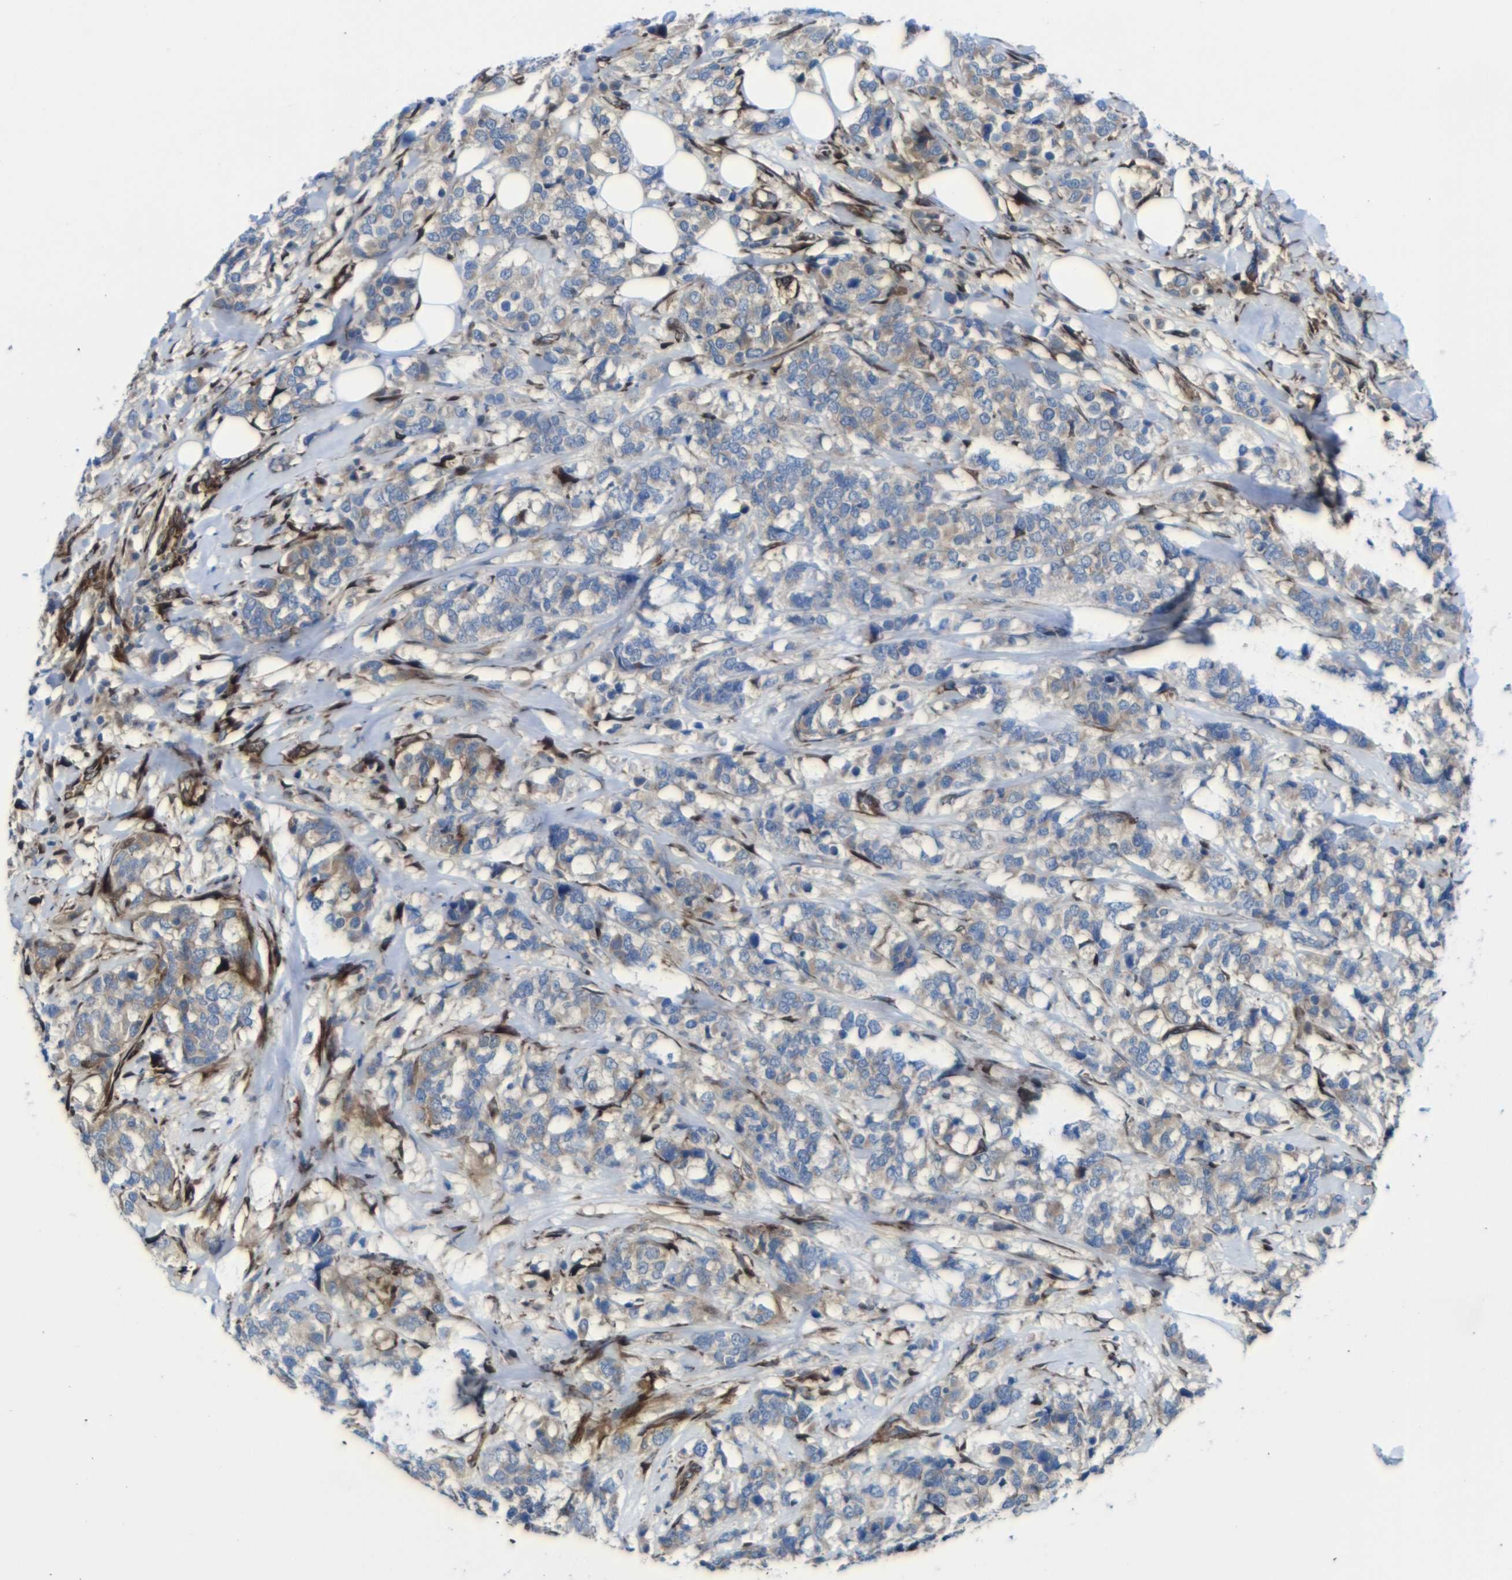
{"staining": {"intensity": "weak", "quantity": ">75%", "location": "cytoplasmic/membranous"}, "tissue": "breast cancer", "cell_type": "Tumor cells", "image_type": "cancer", "snomed": [{"axis": "morphology", "description": "Lobular carcinoma"}, {"axis": "topography", "description": "Breast"}], "caption": "Breast lobular carcinoma stained with DAB (3,3'-diaminobenzidine) immunohistochemistry demonstrates low levels of weak cytoplasmic/membranous expression in about >75% of tumor cells.", "gene": "PARP14", "patient": {"sex": "female", "age": 59}}